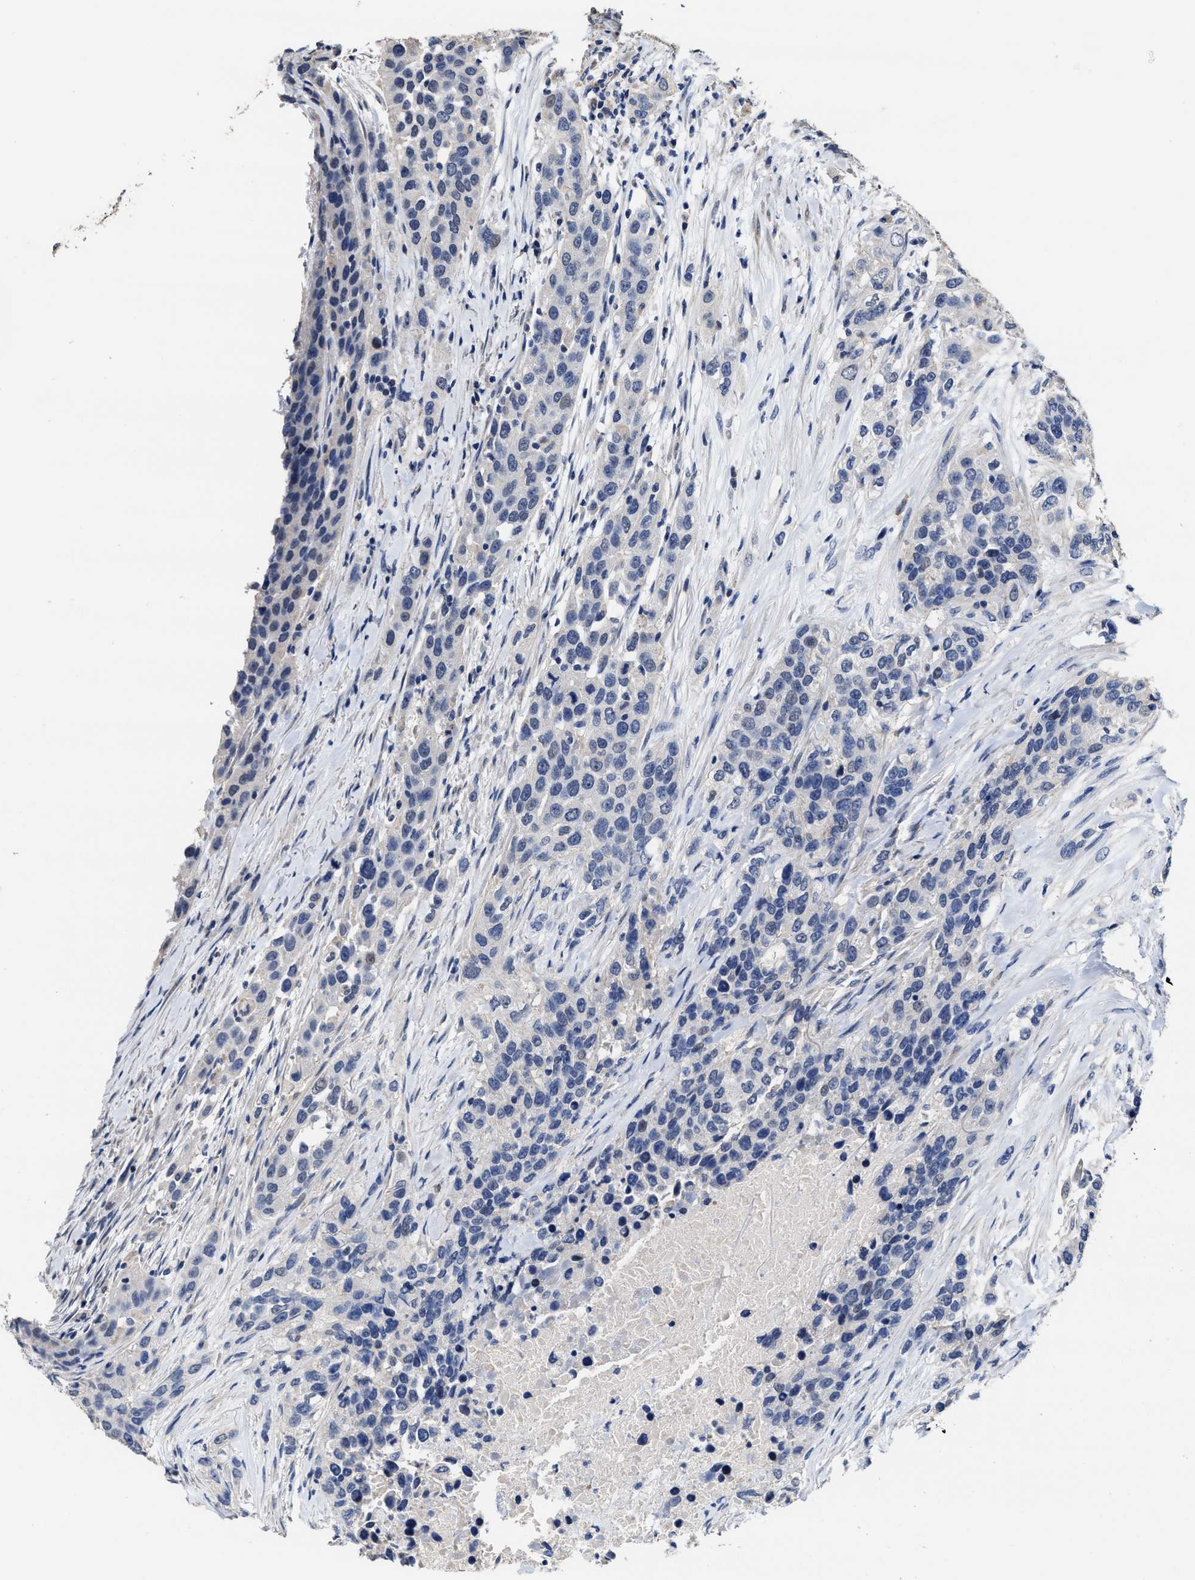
{"staining": {"intensity": "negative", "quantity": "none", "location": "none"}, "tissue": "urothelial cancer", "cell_type": "Tumor cells", "image_type": "cancer", "snomed": [{"axis": "morphology", "description": "Urothelial carcinoma, High grade"}, {"axis": "topography", "description": "Urinary bladder"}], "caption": "Histopathology image shows no protein expression in tumor cells of high-grade urothelial carcinoma tissue.", "gene": "ZFAT", "patient": {"sex": "female", "age": 80}}